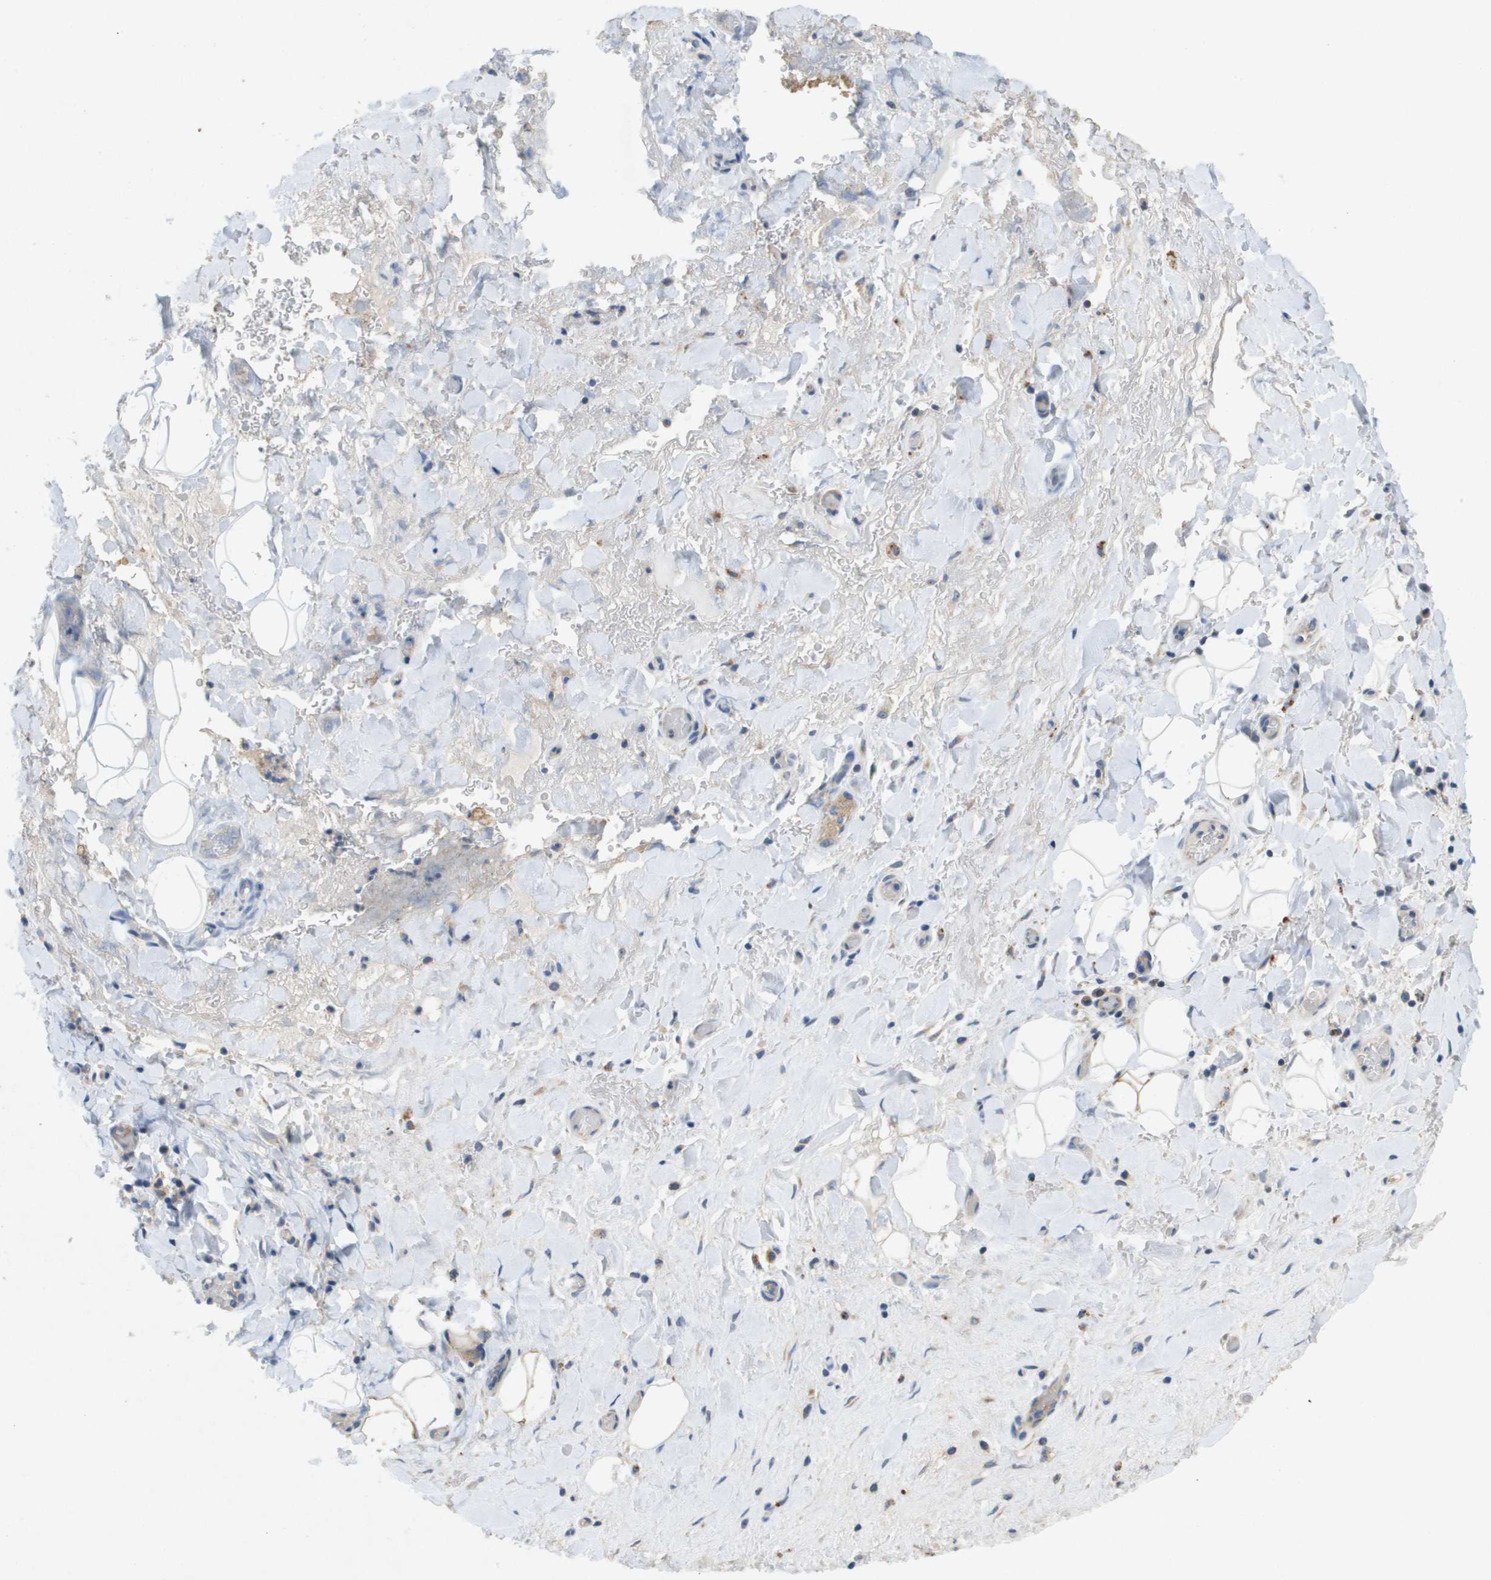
{"staining": {"intensity": "weak", "quantity": "<25%", "location": "cytoplasmic/membranous"}, "tissue": "liver cancer", "cell_type": "Tumor cells", "image_type": "cancer", "snomed": [{"axis": "morphology", "description": "Cholangiocarcinoma"}, {"axis": "topography", "description": "Liver"}], "caption": "Cholangiocarcinoma (liver) was stained to show a protein in brown. There is no significant positivity in tumor cells. Brightfield microscopy of immunohistochemistry stained with DAB (3,3'-diaminobenzidine) (brown) and hematoxylin (blue), captured at high magnification.", "gene": "B3GNT5", "patient": {"sex": "female", "age": 38}}